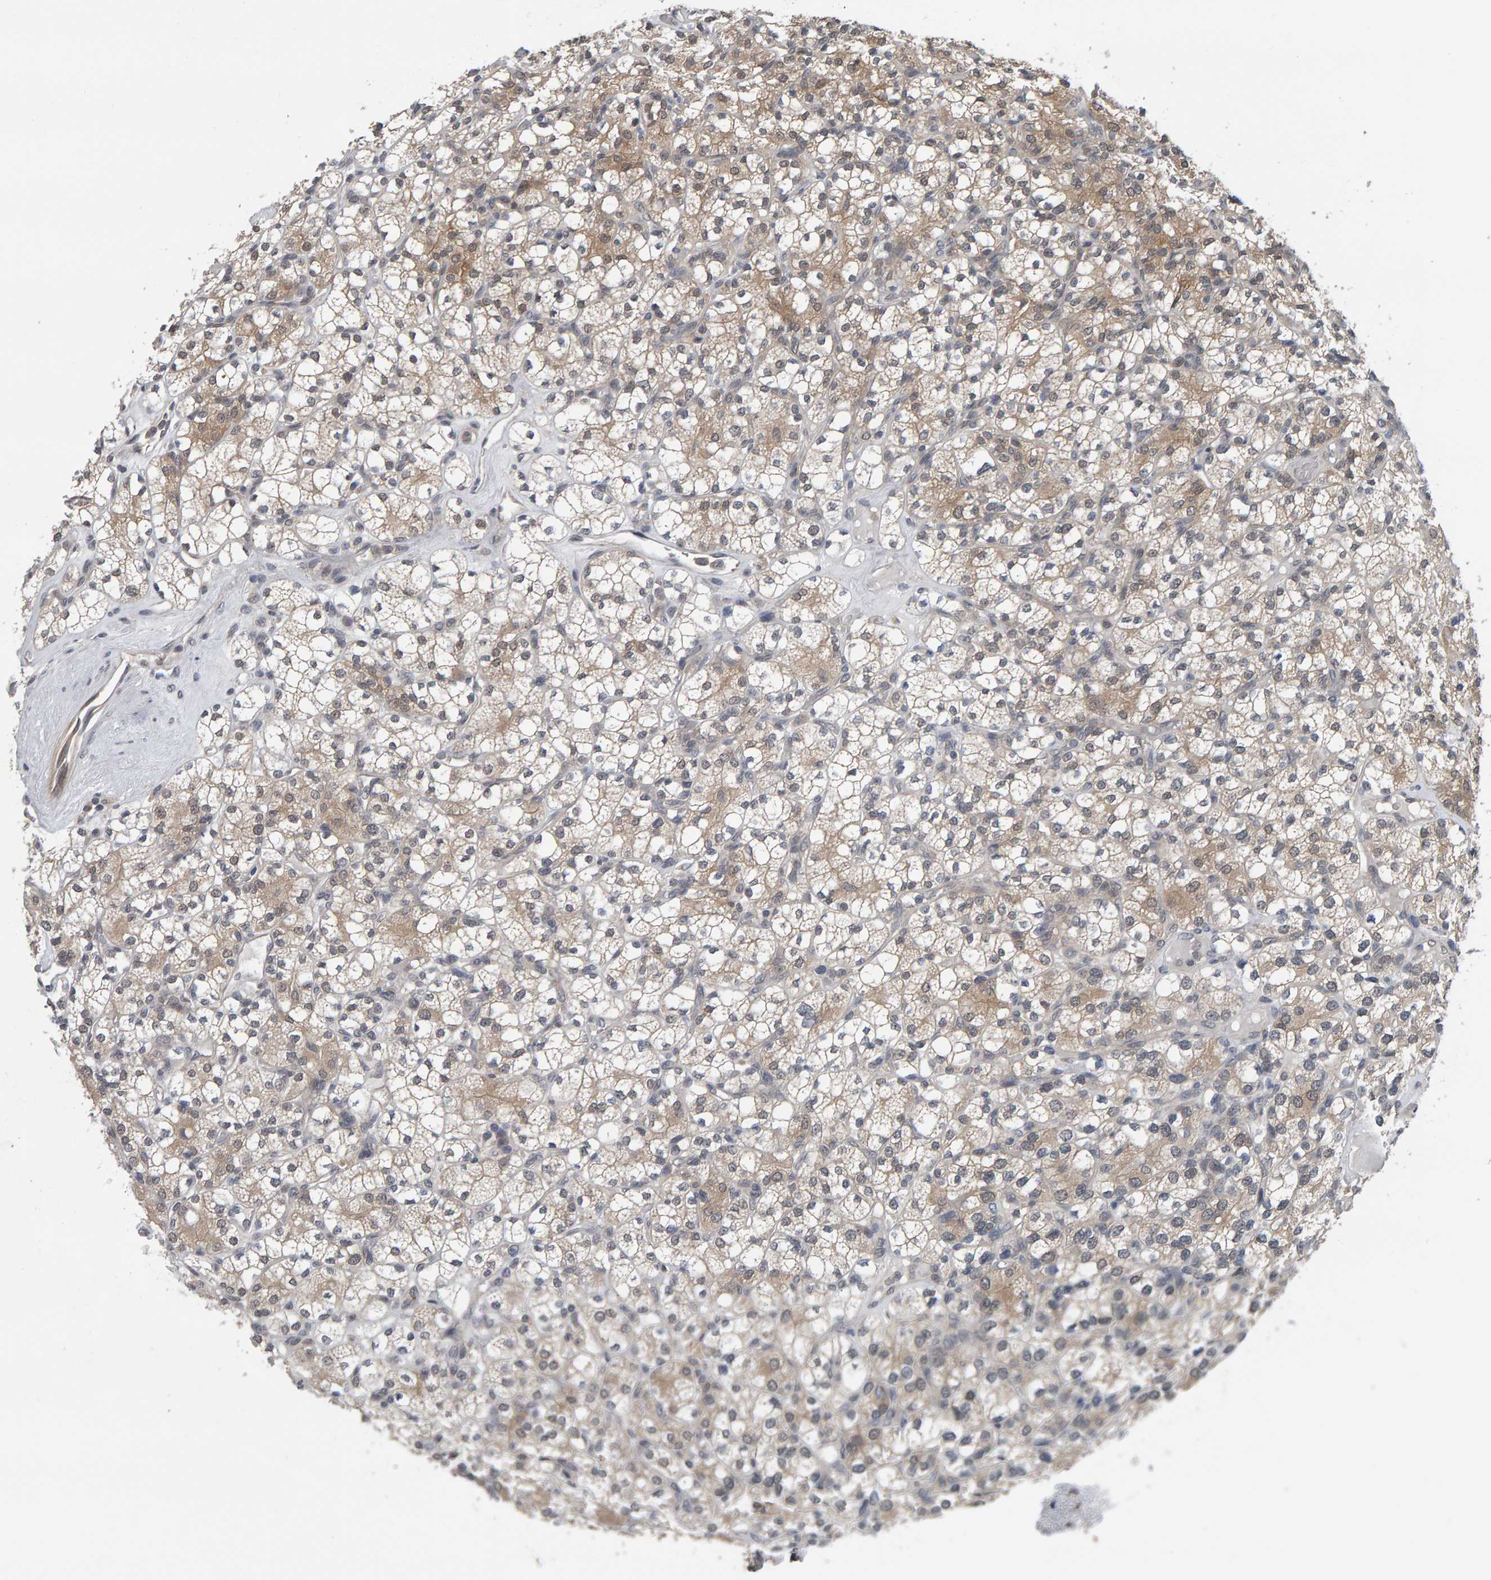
{"staining": {"intensity": "weak", "quantity": "25%-75%", "location": "cytoplasmic/membranous"}, "tissue": "renal cancer", "cell_type": "Tumor cells", "image_type": "cancer", "snomed": [{"axis": "morphology", "description": "Adenocarcinoma, NOS"}, {"axis": "topography", "description": "Kidney"}], "caption": "A high-resolution histopathology image shows IHC staining of renal adenocarcinoma, which exhibits weak cytoplasmic/membranous expression in about 25%-75% of tumor cells. The protein of interest is stained brown, and the nuclei are stained in blue (DAB (3,3'-diaminobenzidine) IHC with brightfield microscopy, high magnification).", "gene": "COASY", "patient": {"sex": "male", "age": 77}}